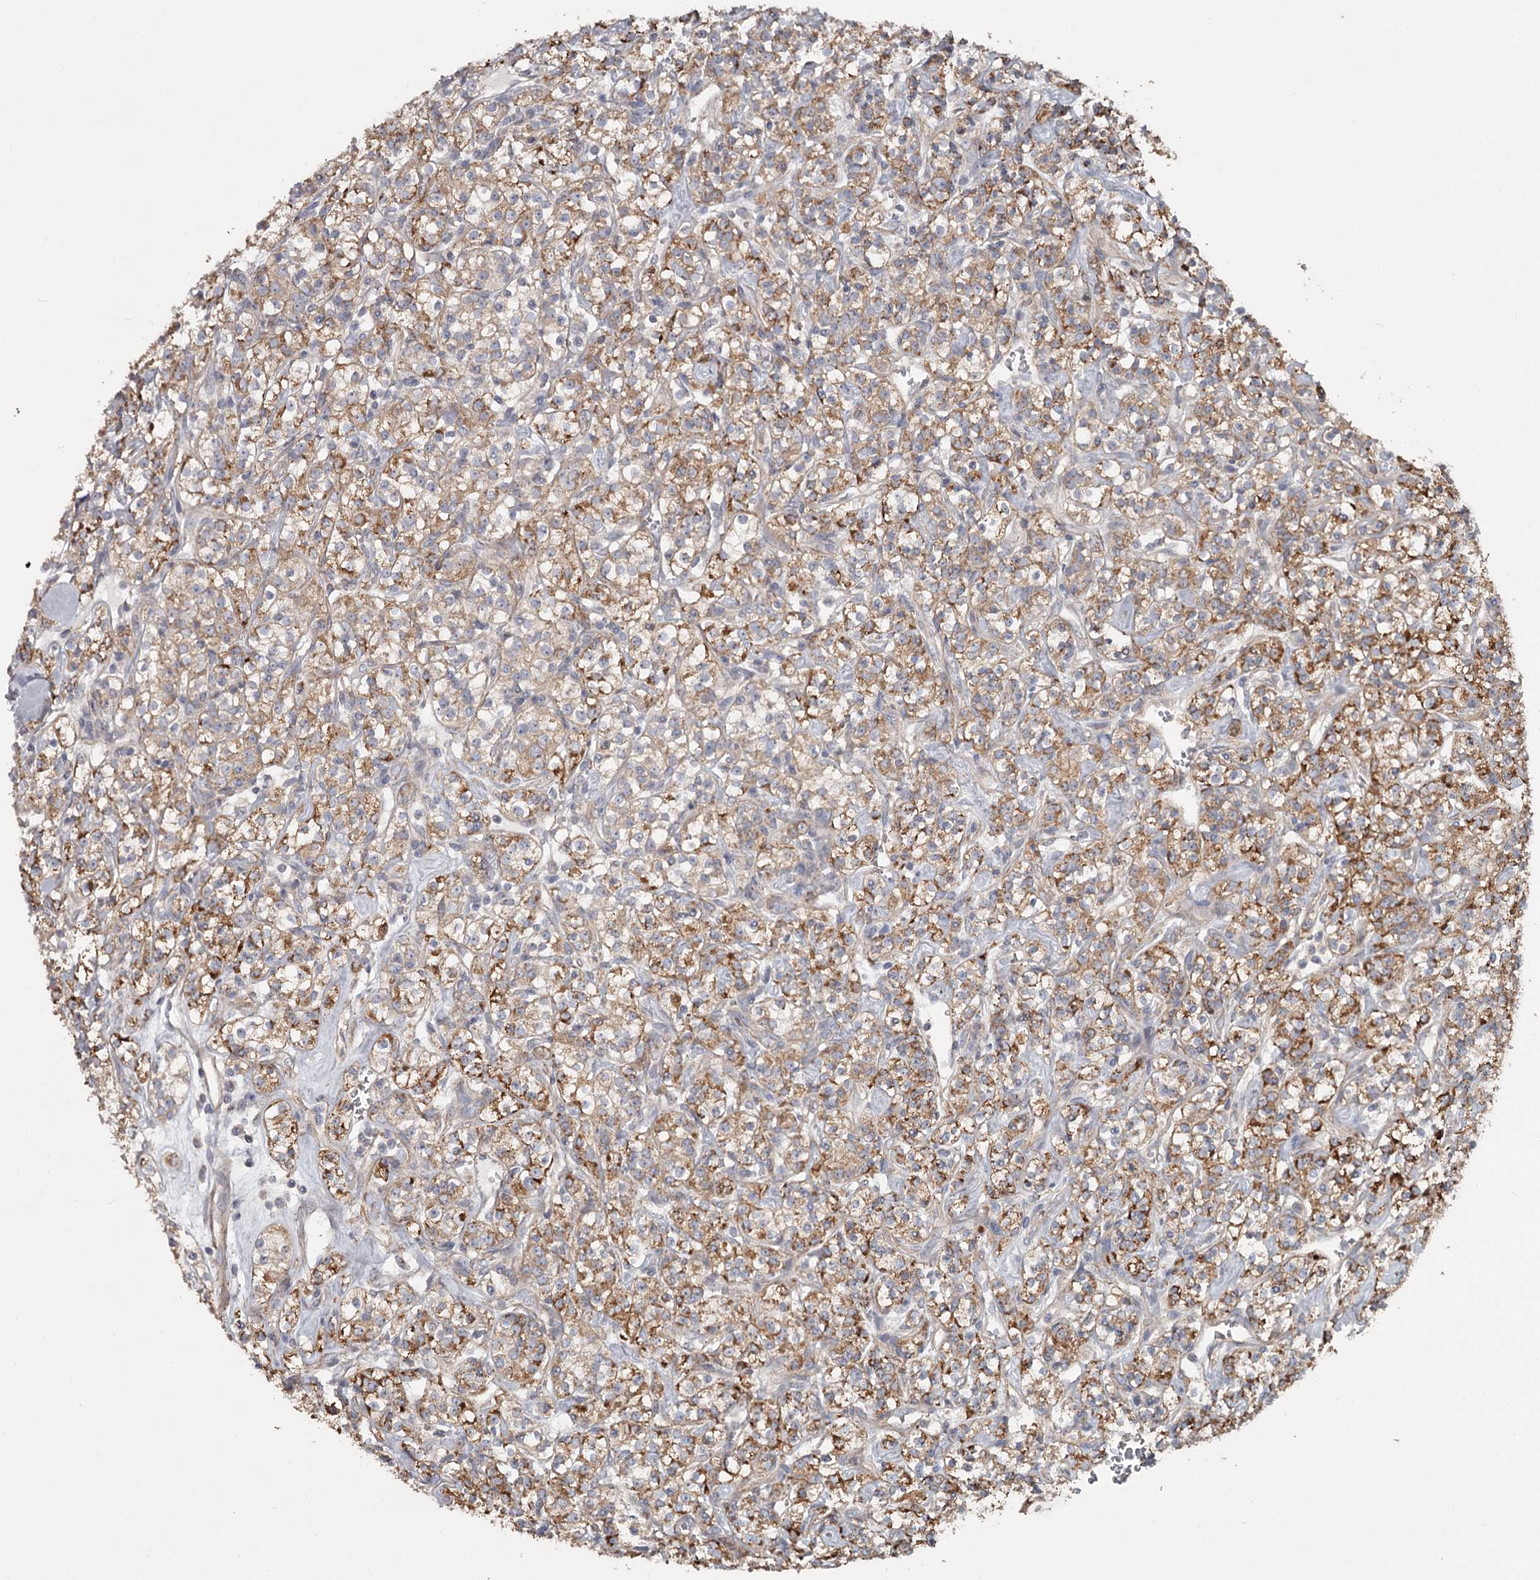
{"staining": {"intensity": "moderate", "quantity": ">75%", "location": "cytoplasmic/membranous"}, "tissue": "renal cancer", "cell_type": "Tumor cells", "image_type": "cancer", "snomed": [{"axis": "morphology", "description": "Adenocarcinoma, NOS"}, {"axis": "topography", "description": "Kidney"}], "caption": "Renal cancer stained with DAB IHC demonstrates medium levels of moderate cytoplasmic/membranous staining in approximately >75% of tumor cells.", "gene": "DHRS9", "patient": {"sex": "male", "age": 77}}